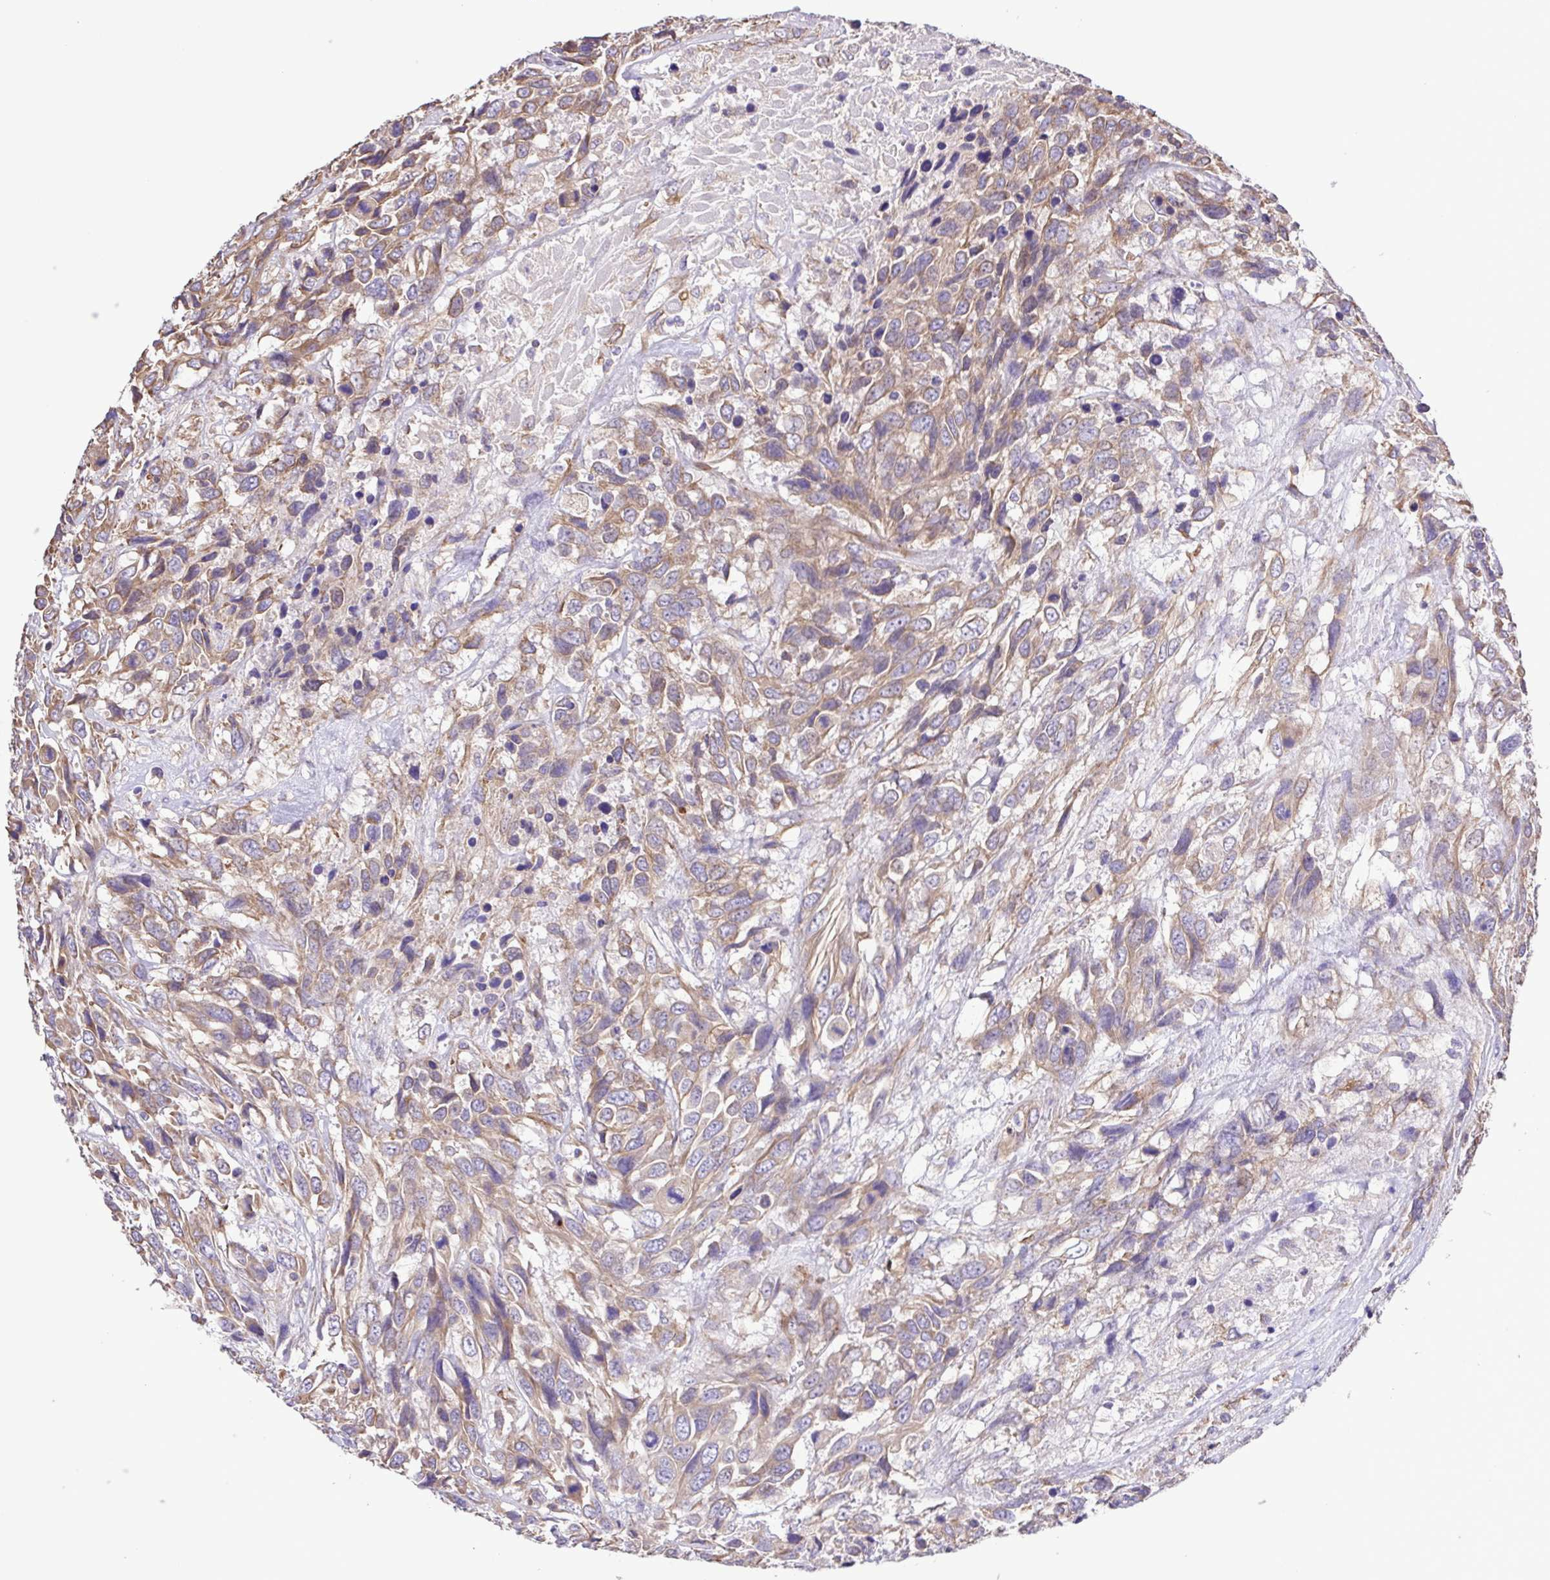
{"staining": {"intensity": "moderate", "quantity": ">75%", "location": "cytoplasmic/membranous"}, "tissue": "urothelial cancer", "cell_type": "Tumor cells", "image_type": "cancer", "snomed": [{"axis": "morphology", "description": "Urothelial carcinoma, High grade"}, {"axis": "topography", "description": "Urinary bladder"}], "caption": "IHC (DAB (3,3'-diaminobenzidine)) staining of high-grade urothelial carcinoma reveals moderate cytoplasmic/membranous protein staining in approximately >75% of tumor cells.", "gene": "FLT1", "patient": {"sex": "female", "age": 70}}